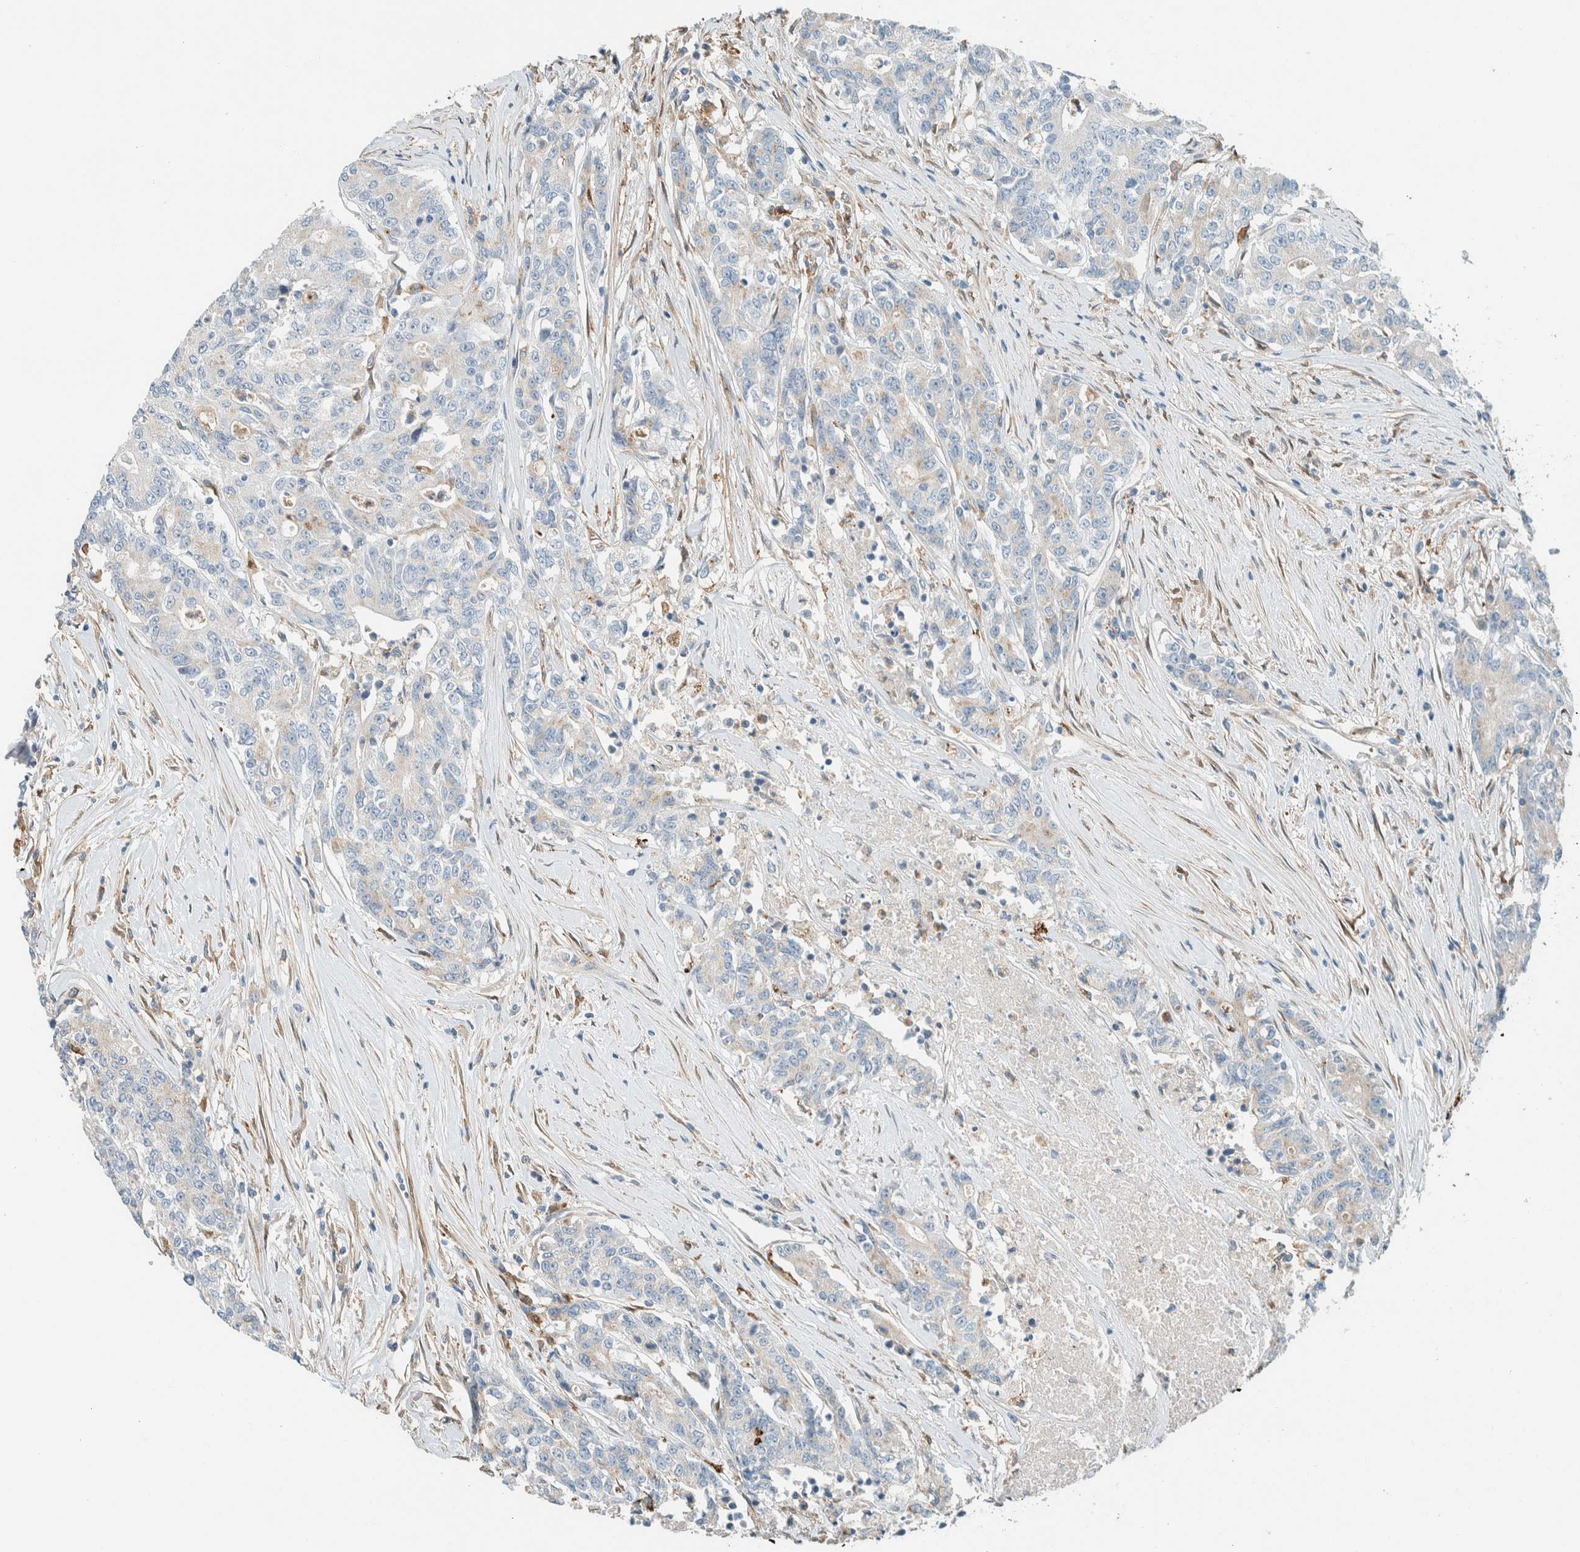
{"staining": {"intensity": "negative", "quantity": "none", "location": "none"}, "tissue": "colorectal cancer", "cell_type": "Tumor cells", "image_type": "cancer", "snomed": [{"axis": "morphology", "description": "Adenocarcinoma, NOS"}, {"axis": "topography", "description": "Colon"}], "caption": "The histopathology image shows no significant staining in tumor cells of colorectal adenocarcinoma.", "gene": "NXN", "patient": {"sex": "female", "age": 77}}